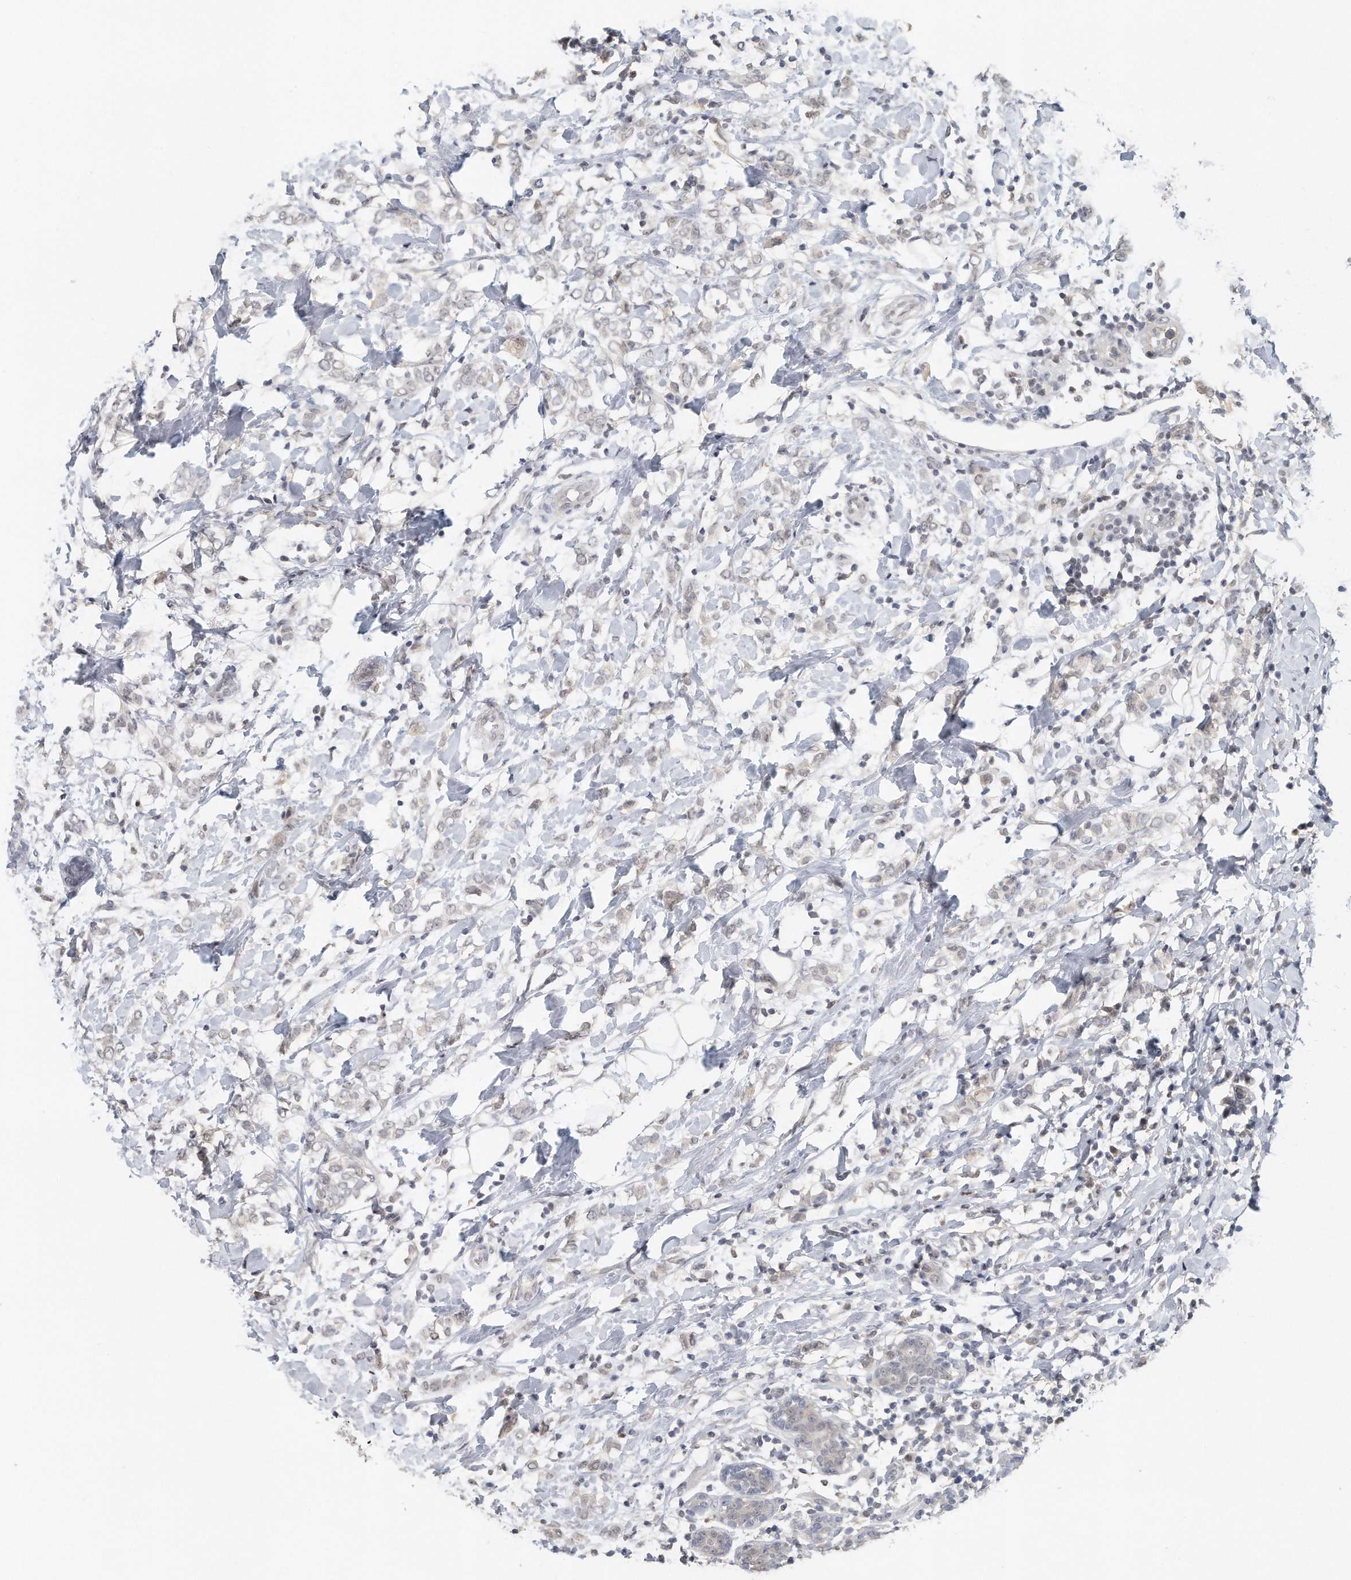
{"staining": {"intensity": "negative", "quantity": "none", "location": "none"}, "tissue": "breast cancer", "cell_type": "Tumor cells", "image_type": "cancer", "snomed": [{"axis": "morphology", "description": "Normal tissue, NOS"}, {"axis": "morphology", "description": "Lobular carcinoma"}, {"axis": "topography", "description": "Breast"}], "caption": "An image of breast cancer stained for a protein demonstrates no brown staining in tumor cells.", "gene": "DDX43", "patient": {"sex": "female", "age": 47}}